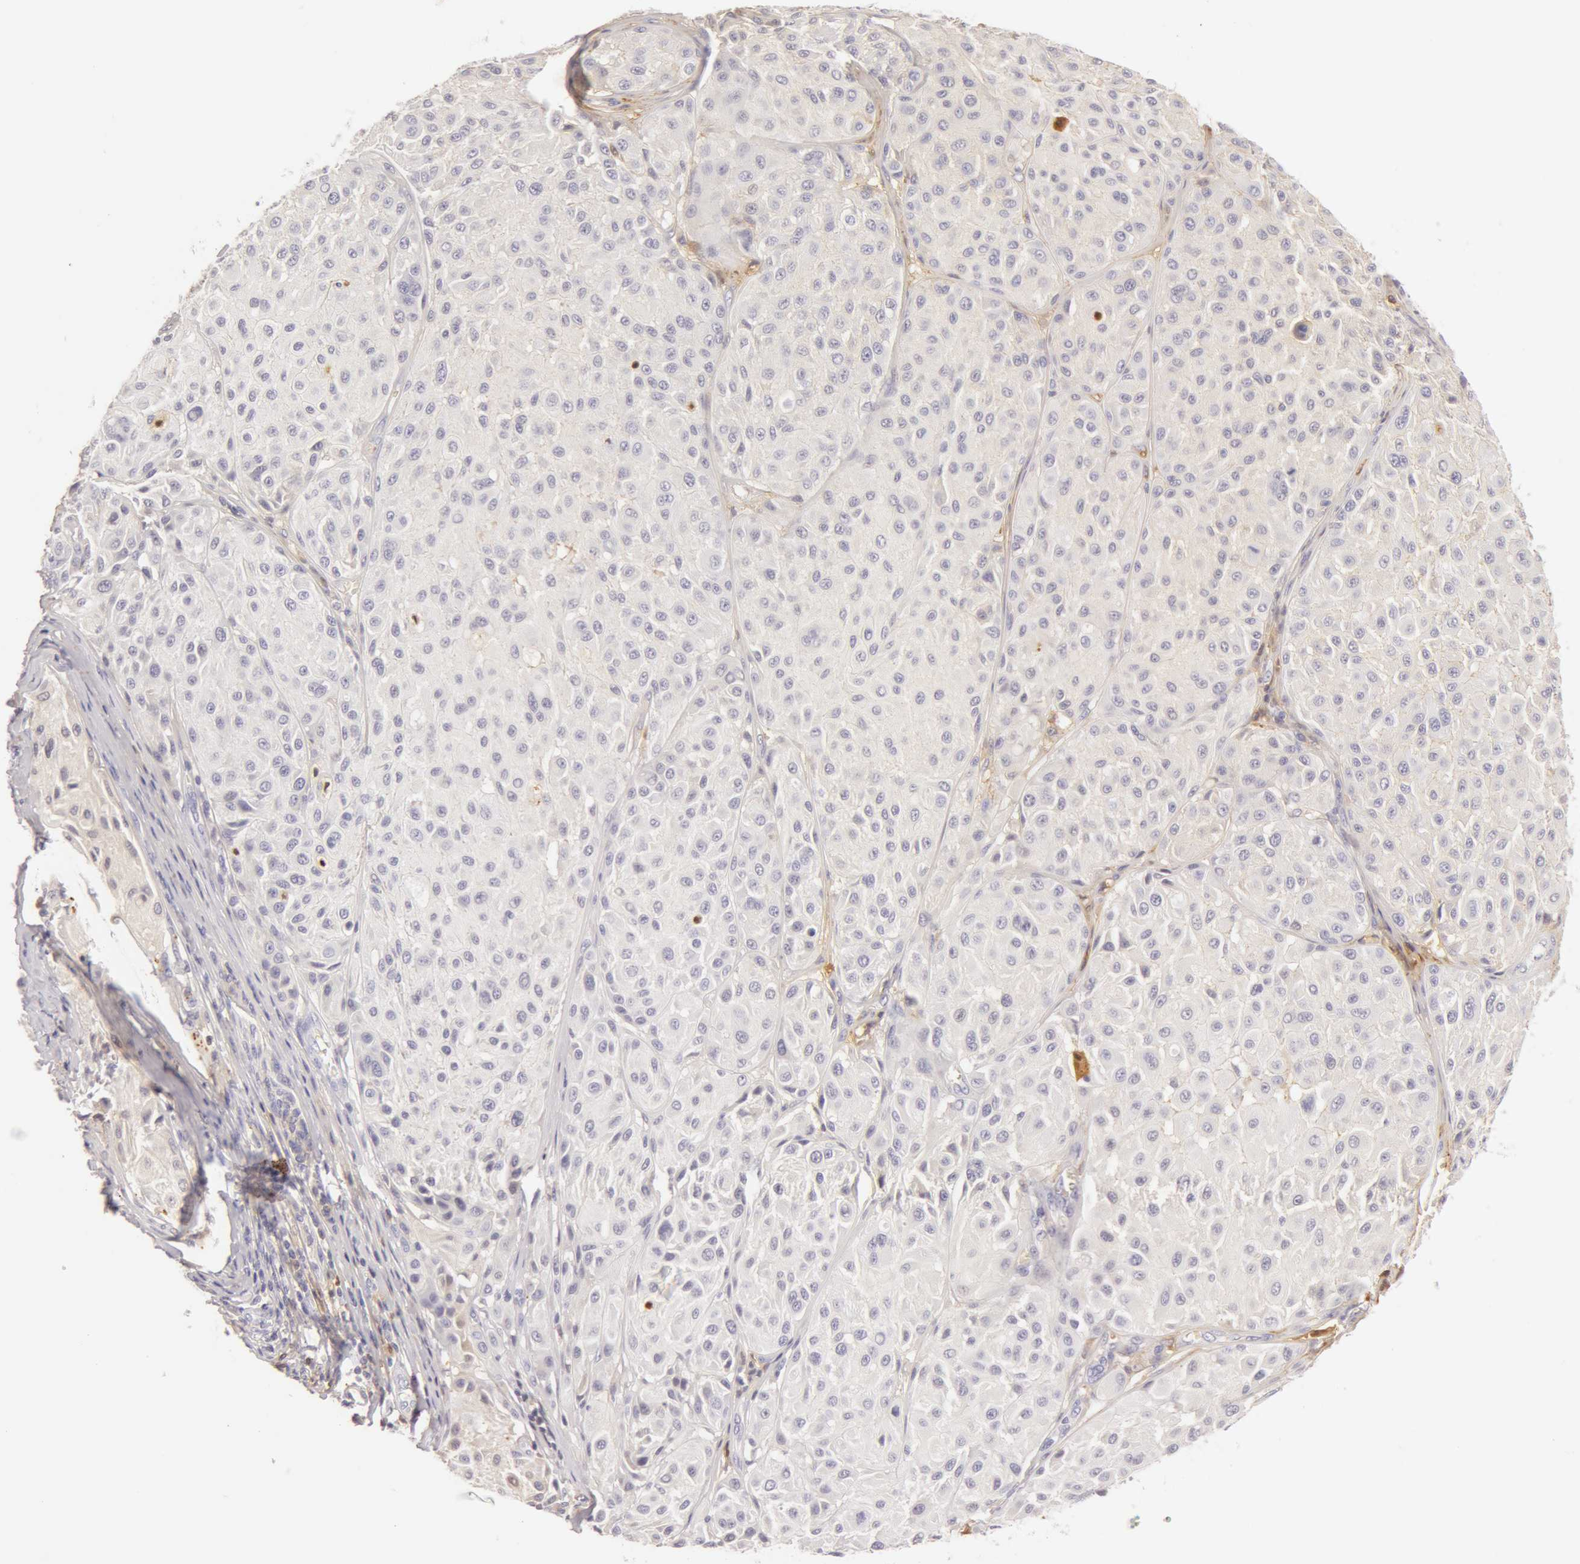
{"staining": {"intensity": "negative", "quantity": "none", "location": "none"}, "tissue": "melanoma", "cell_type": "Tumor cells", "image_type": "cancer", "snomed": [{"axis": "morphology", "description": "Malignant melanoma, NOS"}, {"axis": "topography", "description": "Skin"}], "caption": "Immunohistochemistry image of neoplastic tissue: melanoma stained with DAB (3,3'-diaminobenzidine) reveals no significant protein staining in tumor cells. (DAB (3,3'-diaminobenzidine) immunohistochemistry with hematoxylin counter stain).", "gene": "AHSG", "patient": {"sex": "male", "age": 36}}